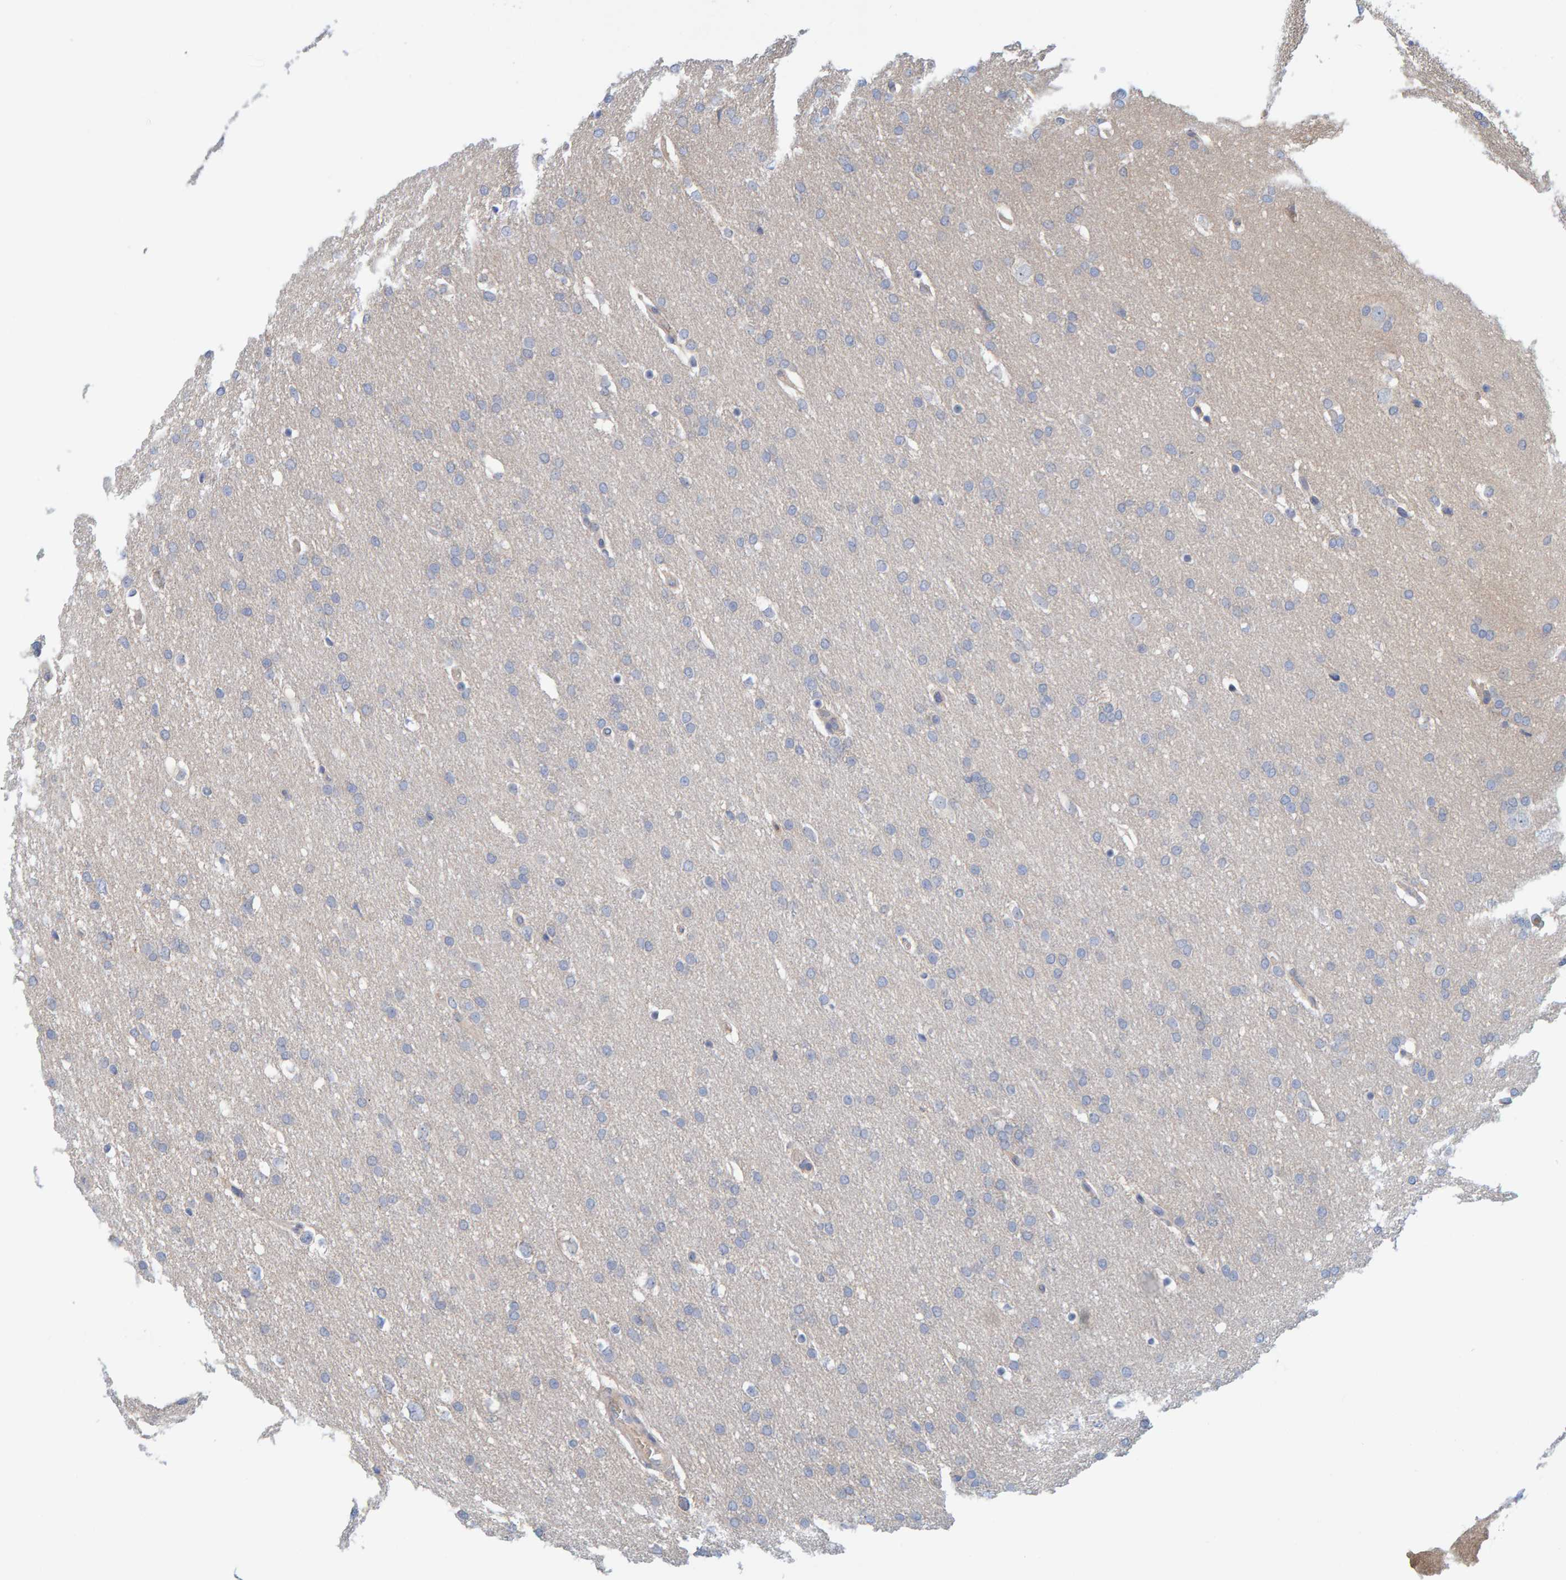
{"staining": {"intensity": "negative", "quantity": "none", "location": "none"}, "tissue": "glioma", "cell_type": "Tumor cells", "image_type": "cancer", "snomed": [{"axis": "morphology", "description": "Glioma, malignant, Low grade"}, {"axis": "topography", "description": "Brain"}], "caption": "A photomicrograph of human malignant glioma (low-grade) is negative for staining in tumor cells.", "gene": "TATDN1", "patient": {"sex": "female", "age": 37}}